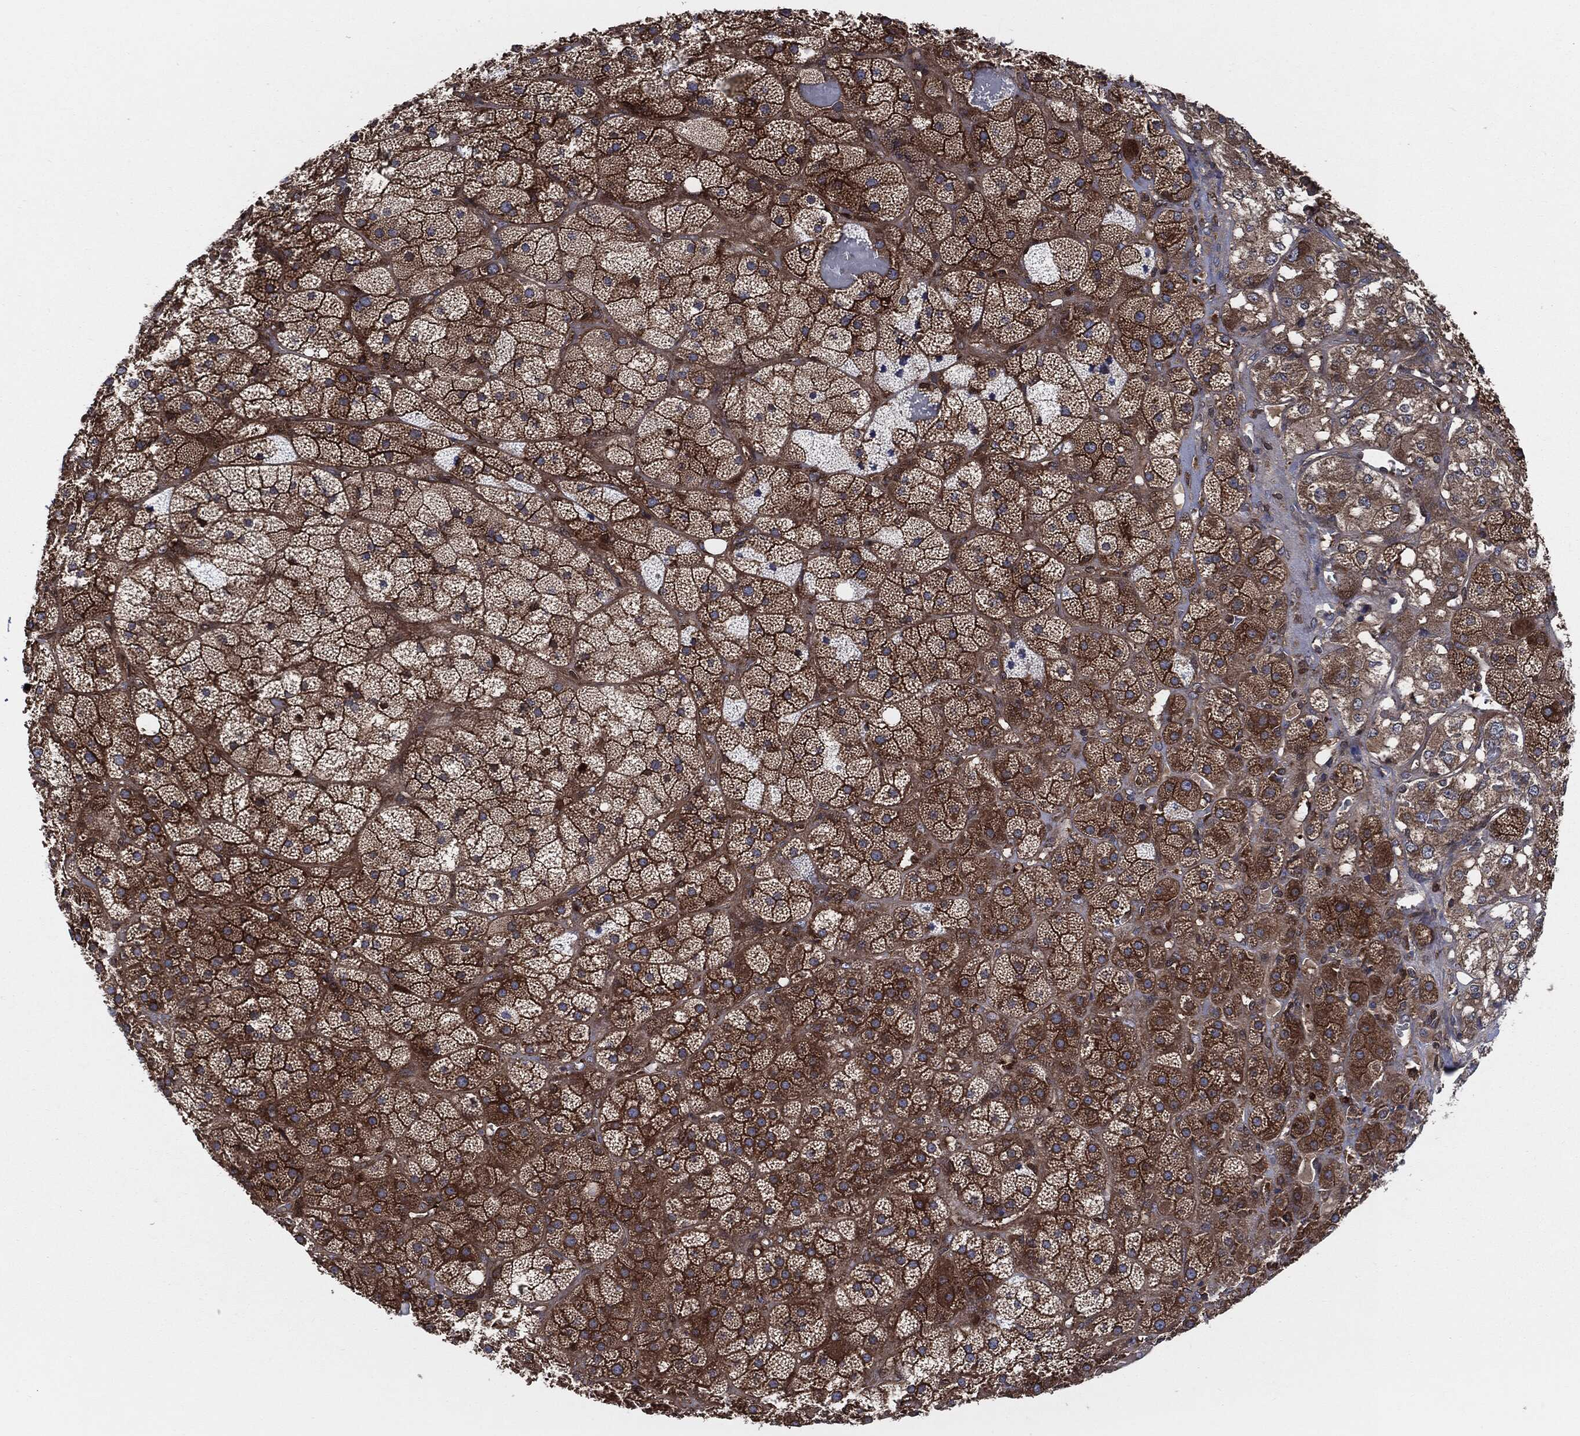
{"staining": {"intensity": "moderate", "quantity": ">75%", "location": "cytoplasmic/membranous"}, "tissue": "adrenal gland", "cell_type": "Glandular cells", "image_type": "normal", "snomed": [{"axis": "morphology", "description": "Normal tissue, NOS"}, {"axis": "topography", "description": "Adrenal gland"}], "caption": "Immunohistochemistry staining of normal adrenal gland, which reveals medium levels of moderate cytoplasmic/membranous staining in approximately >75% of glandular cells indicating moderate cytoplasmic/membranous protein positivity. The staining was performed using DAB (3,3'-diaminobenzidine) (brown) for protein detection and nuclei were counterstained in hematoxylin (blue).", "gene": "XPNPEP1", "patient": {"sex": "male", "age": 57}}